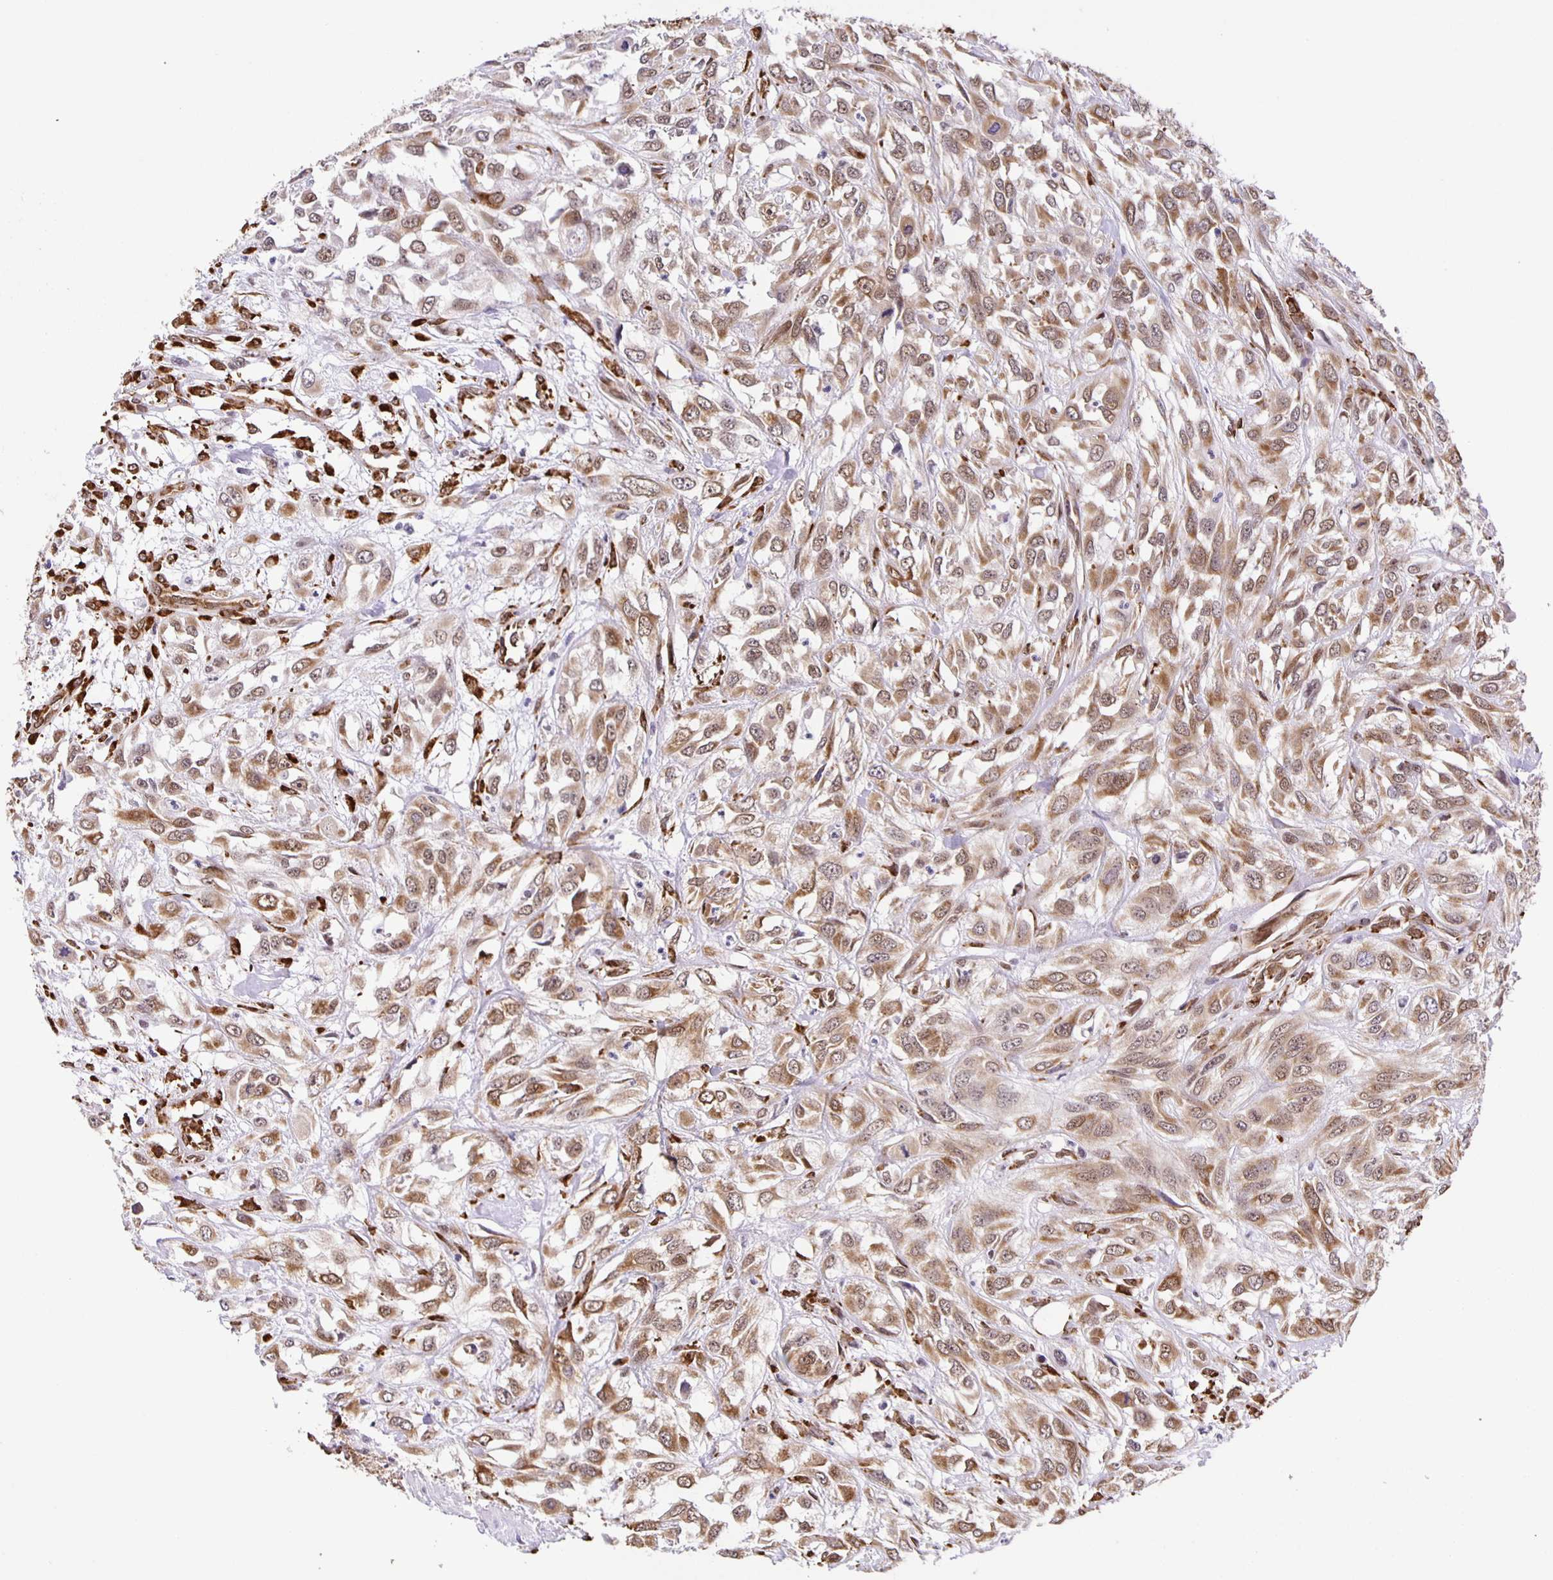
{"staining": {"intensity": "moderate", "quantity": ">75%", "location": "cytoplasmic/membranous,nuclear"}, "tissue": "urothelial cancer", "cell_type": "Tumor cells", "image_type": "cancer", "snomed": [{"axis": "morphology", "description": "Urothelial carcinoma, High grade"}, {"axis": "topography", "description": "Urinary bladder"}], "caption": "Immunohistochemical staining of human urothelial carcinoma (high-grade) demonstrates medium levels of moderate cytoplasmic/membranous and nuclear expression in about >75% of tumor cells. The staining is performed using DAB (3,3'-diaminobenzidine) brown chromogen to label protein expression. The nuclei are counter-stained blue using hematoxylin.", "gene": "ZRANB2", "patient": {"sex": "male", "age": 67}}